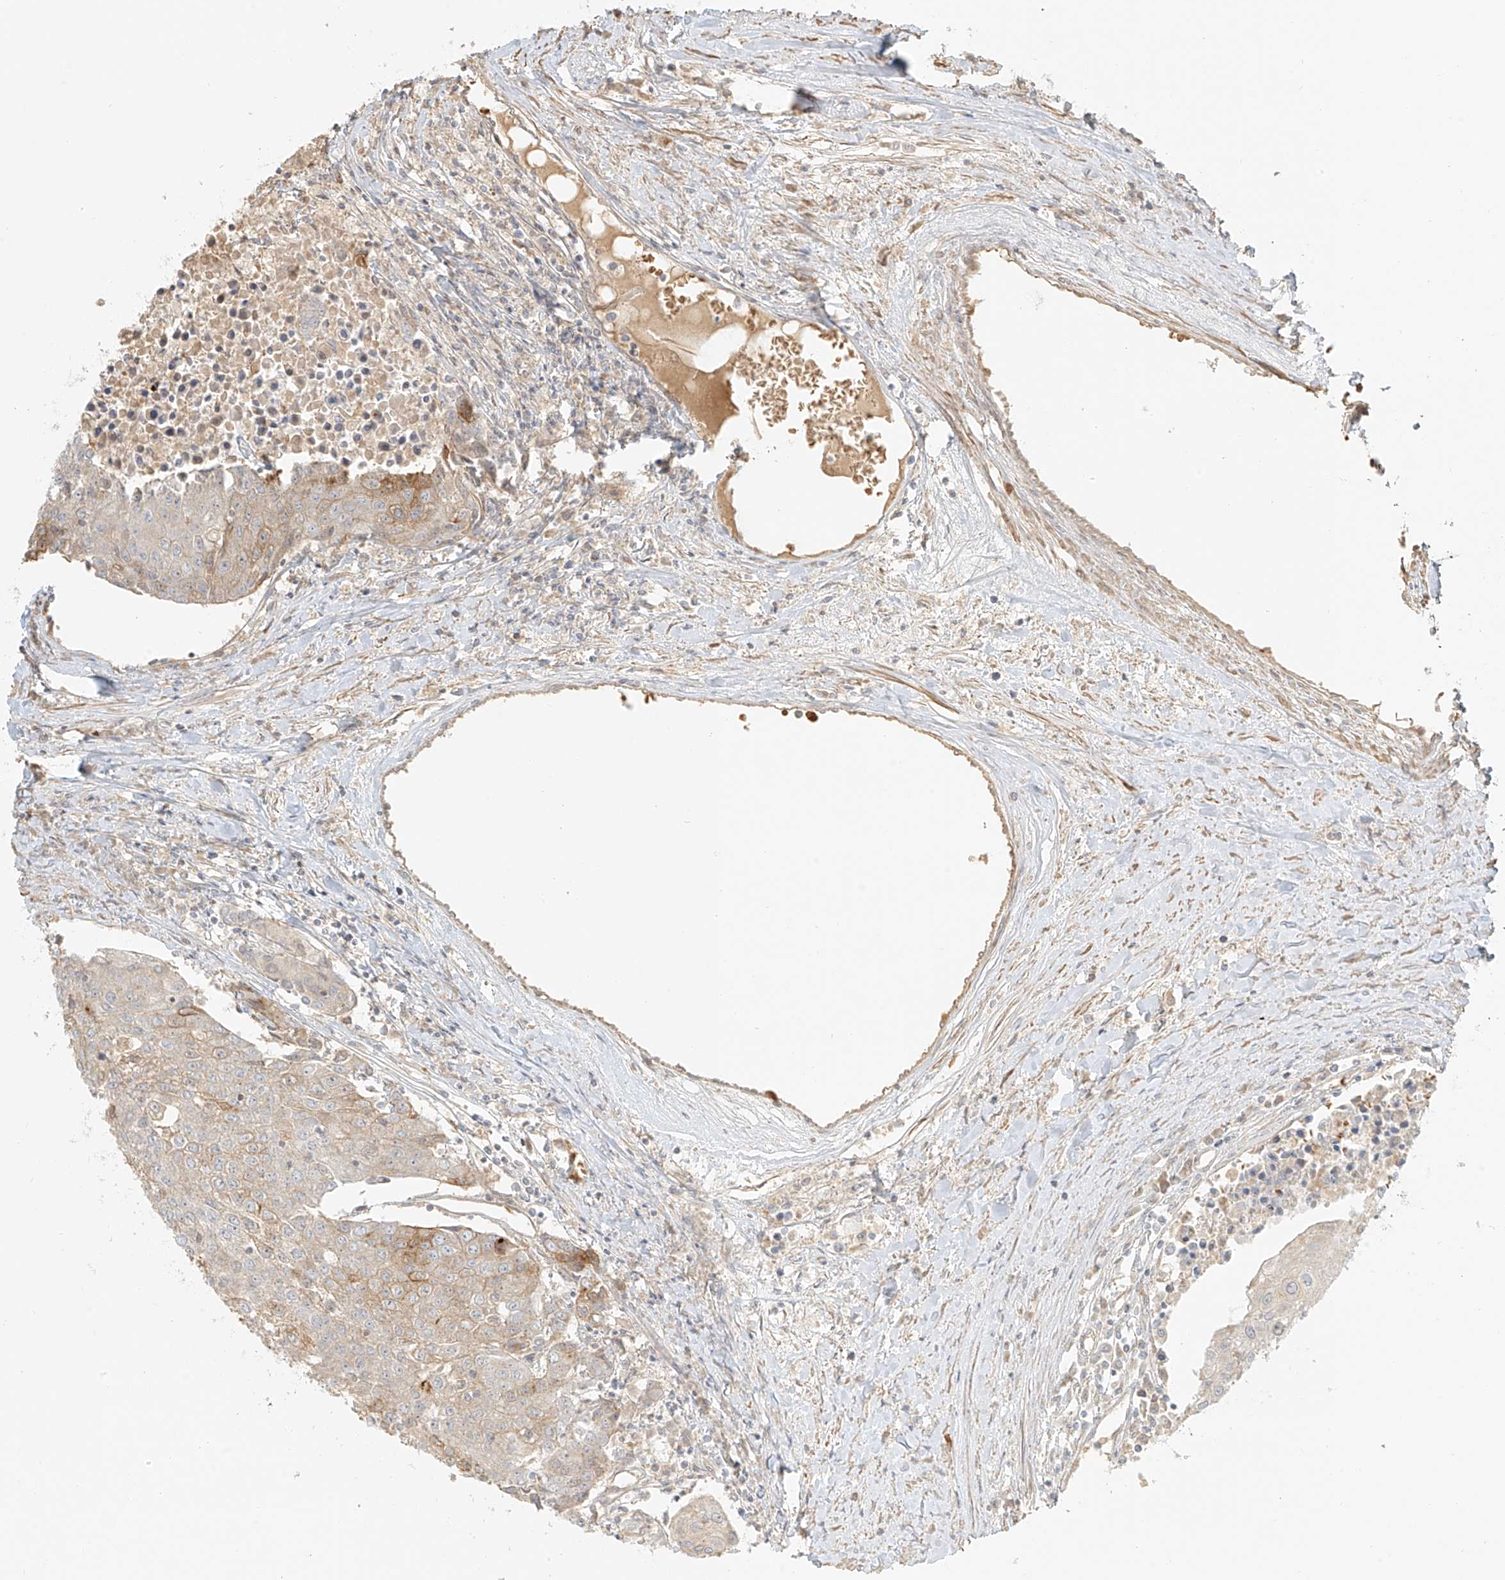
{"staining": {"intensity": "moderate", "quantity": "<25%", "location": "cytoplasmic/membranous"}, "tissue": "urothelial cancer", "cell_type": "Tumor cells", "image_type": "cancer", "snomed": [{"axis": "morphology", "description": "Urothelial carcinoma, High grade"}, {"axis": "topography", "description": "Urinary bladder"}], "caption": "High-magnification brightfield microscopy of urothelial carcinoma (high-grade) stained with DAB (brown) and counterstained with hematoxylin (blue). tumor cells exhibit moderate cytoplasmic/membranous expression is identified in about<25% of cells. The protein is shown in brown color, while the nuclei are stained blue.", "gene": "UPK1B", "patient": {"sex": "female", "age": 85}}